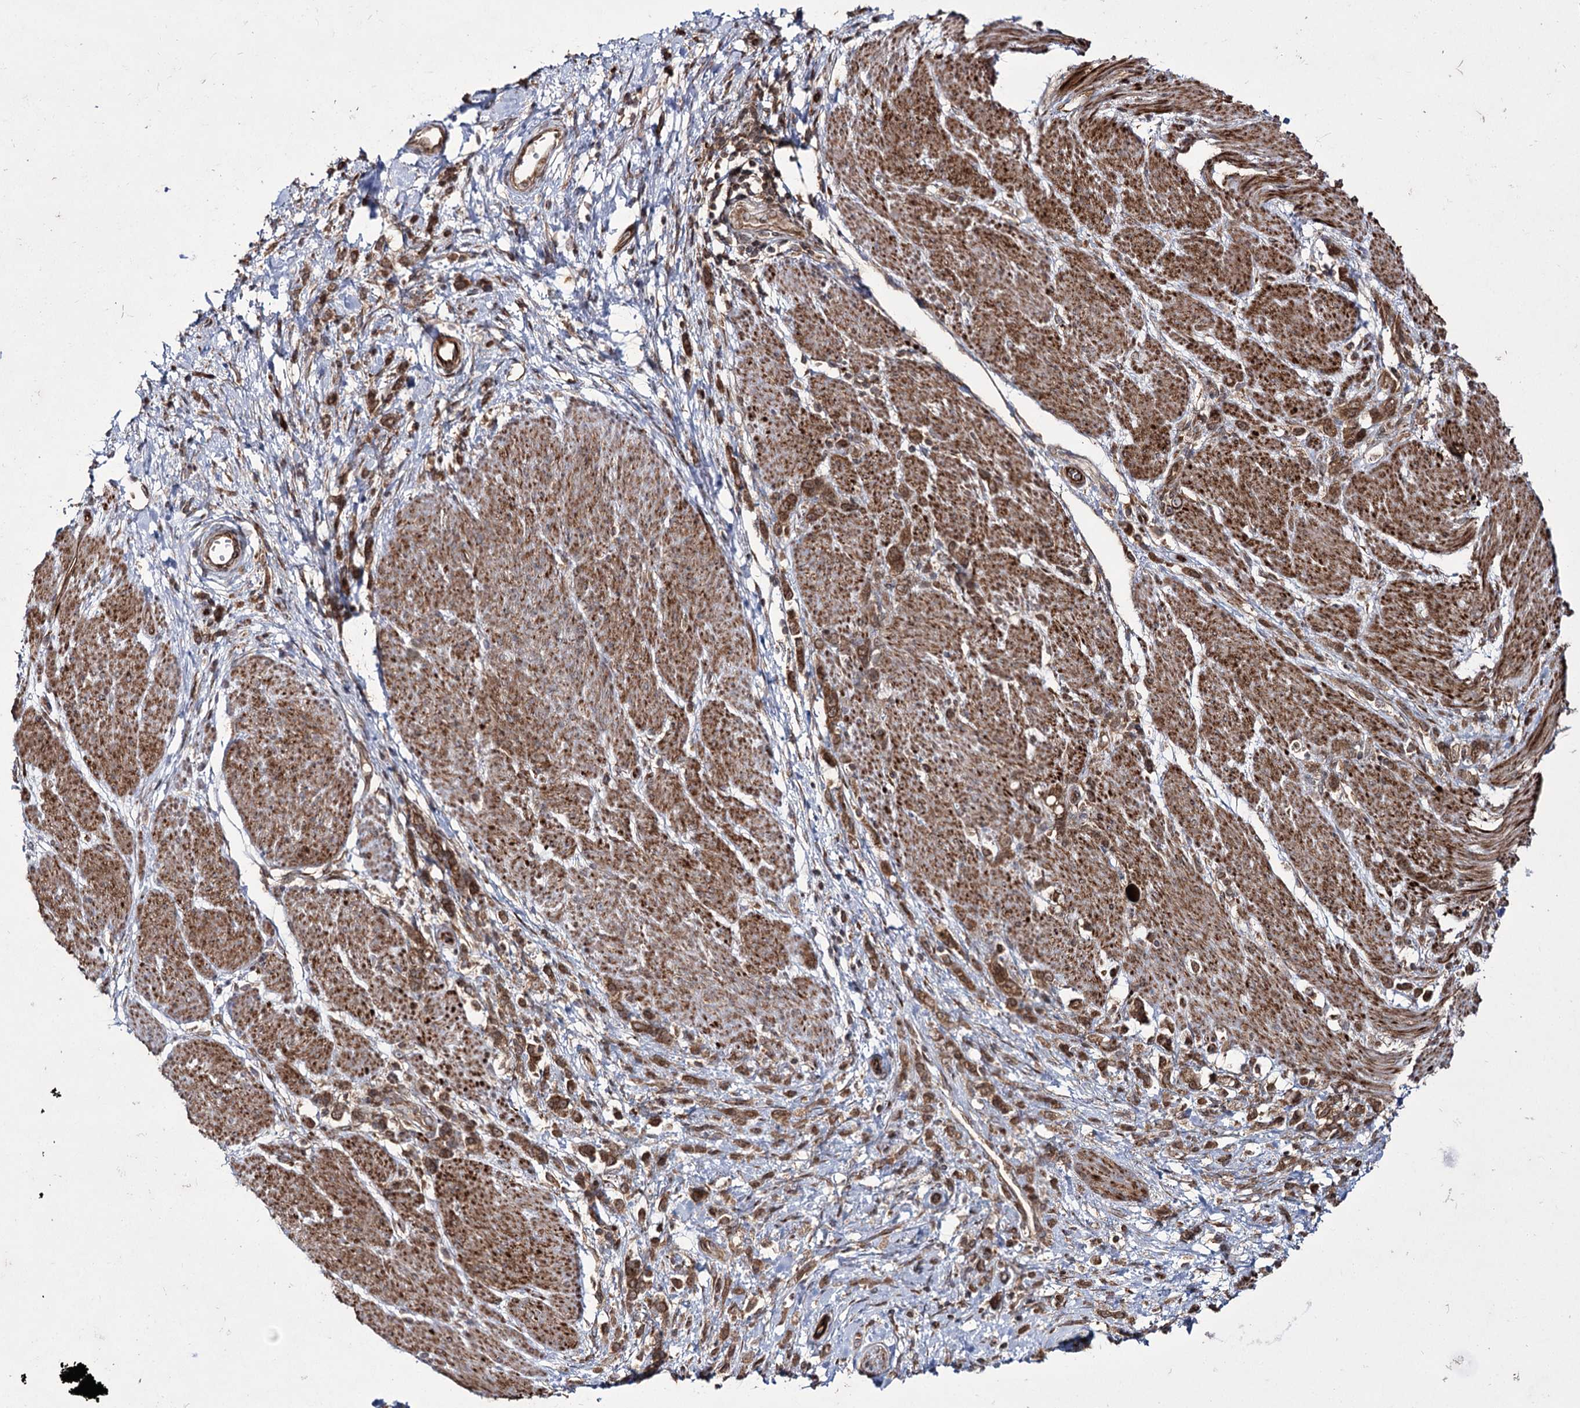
{"staining": {"intensity": "moderate", "quantity": ">75%", "location": "cytoplasmic/membranous"}, "tissue": "stomach cancer", "cell_type": "Tumor cells", "image_type": "cancer", "snomed": [{"axis": "morphology", "description": "Adenocarcinoma, NOS"}, {"axis": "topography", "description": "Stomach"}], "caption": "Immunohistochemical staining of stomach adenocarcinoma demonstrates medium levels of moderate cytoplasmic/membranous protein staining in approximately >75% of tumor cells. The staining was performed using DAB to visualize the protein expression in brown, while the nuclei were stained in blue with hematoxylin (Magnification: 20x).", "gene": "HECTD2", "patient": {"sex": "female", "age": 60}}